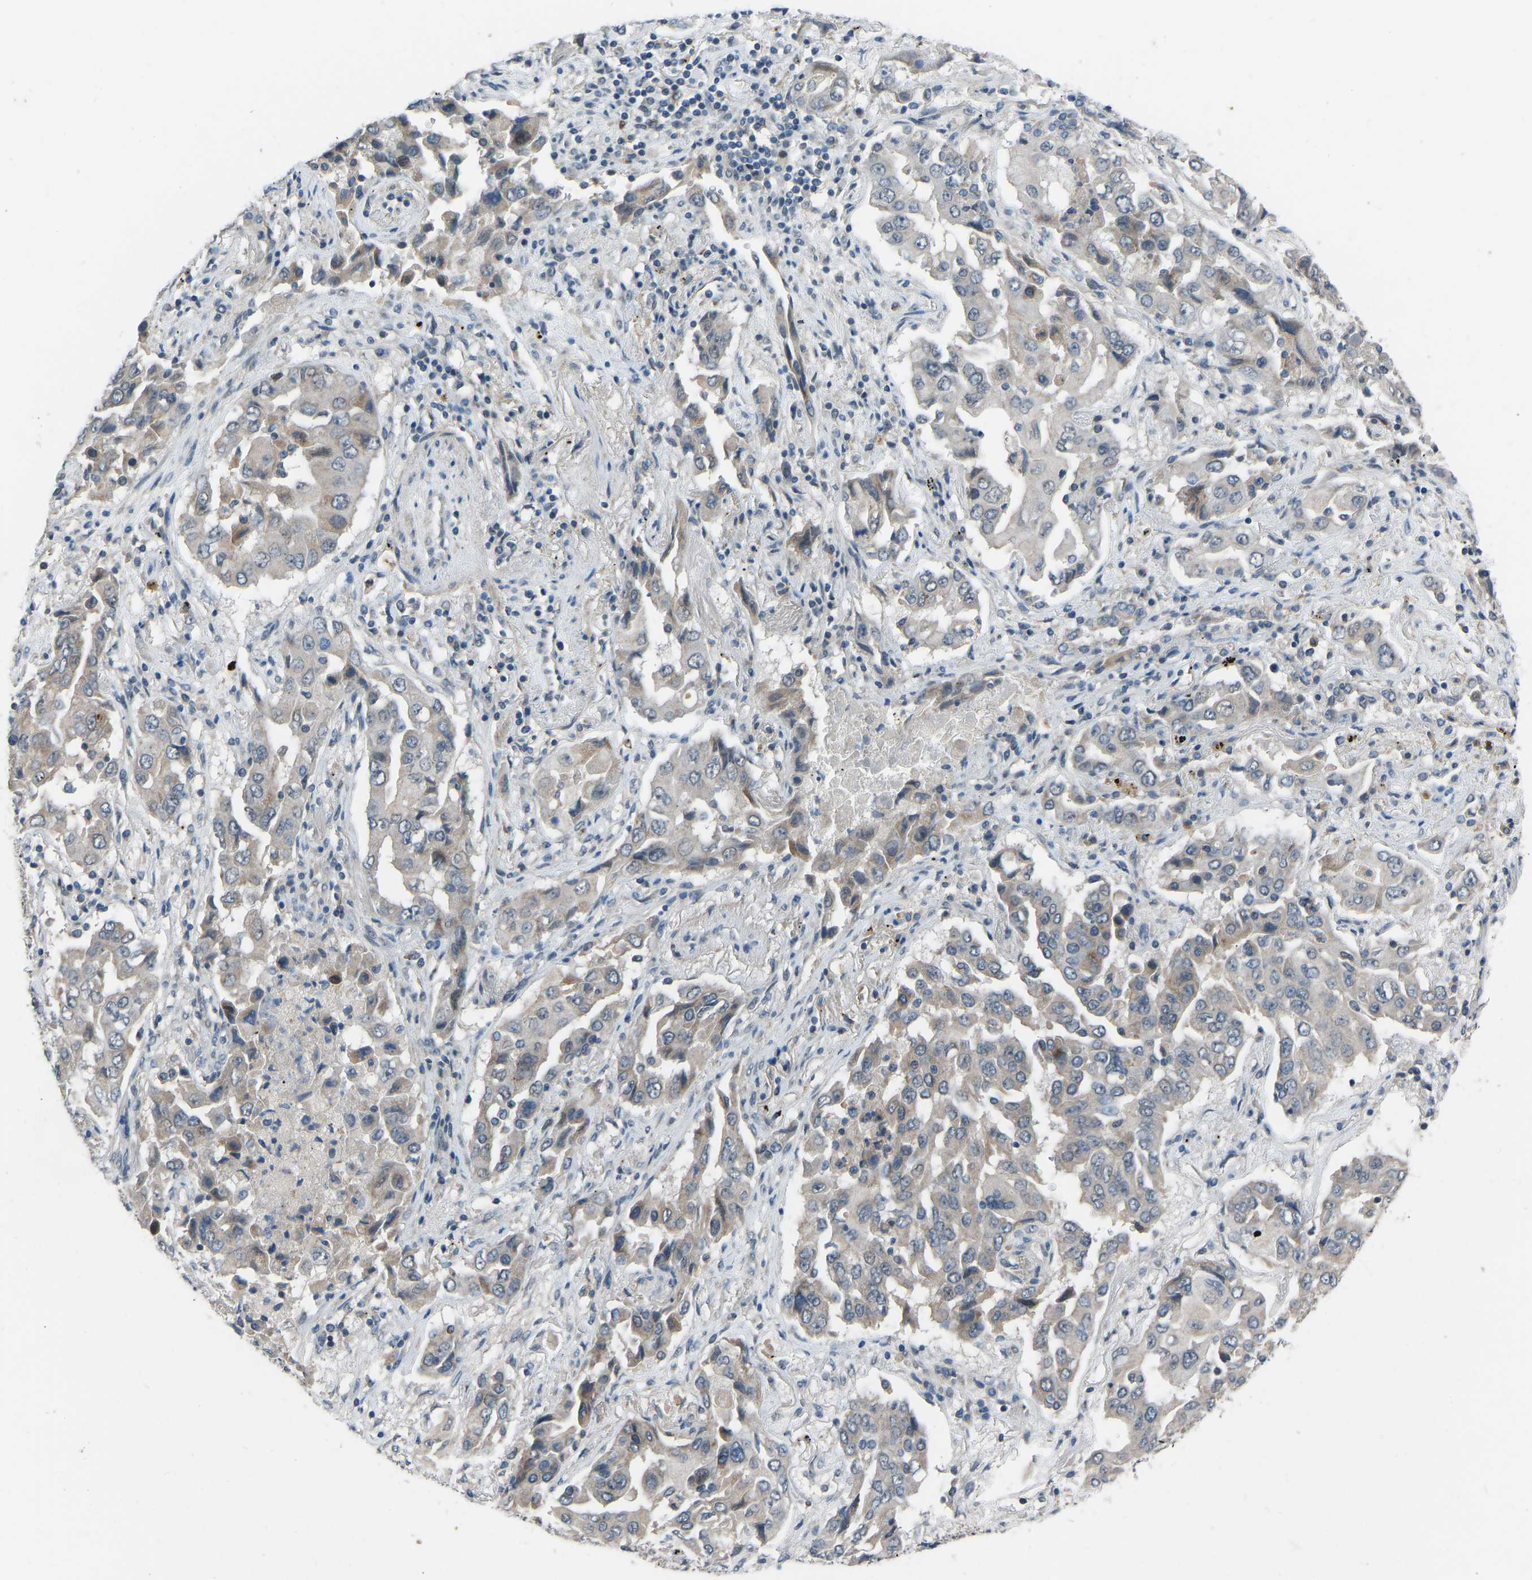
{"staining": {"intensity": "moderate", "quantity": "<25%", "location": "cytoplasmic/membranous"}, "tissue": "lung cancer", "cell_type": "Tumor cells", "image_type": "cancer", "snomed": [{"axis": "morphology", "description": "Adenocarcinoma, NOS"}, {"axis": "topography", "description": "Lung"}], "caption": "The immunohistochemical stain highlights moderate cytoplasmic/membranous staining in tumor cells of lung cancer tissue. The protein of interest is stained brown, and the nuclei are stained in blue (DAB (3,3'-diaminobenzidine) IHC with brightfield microscopy, high magnification).", "gene": "CDK2AP1", "patient": {"sex": "female", "age": 65}}